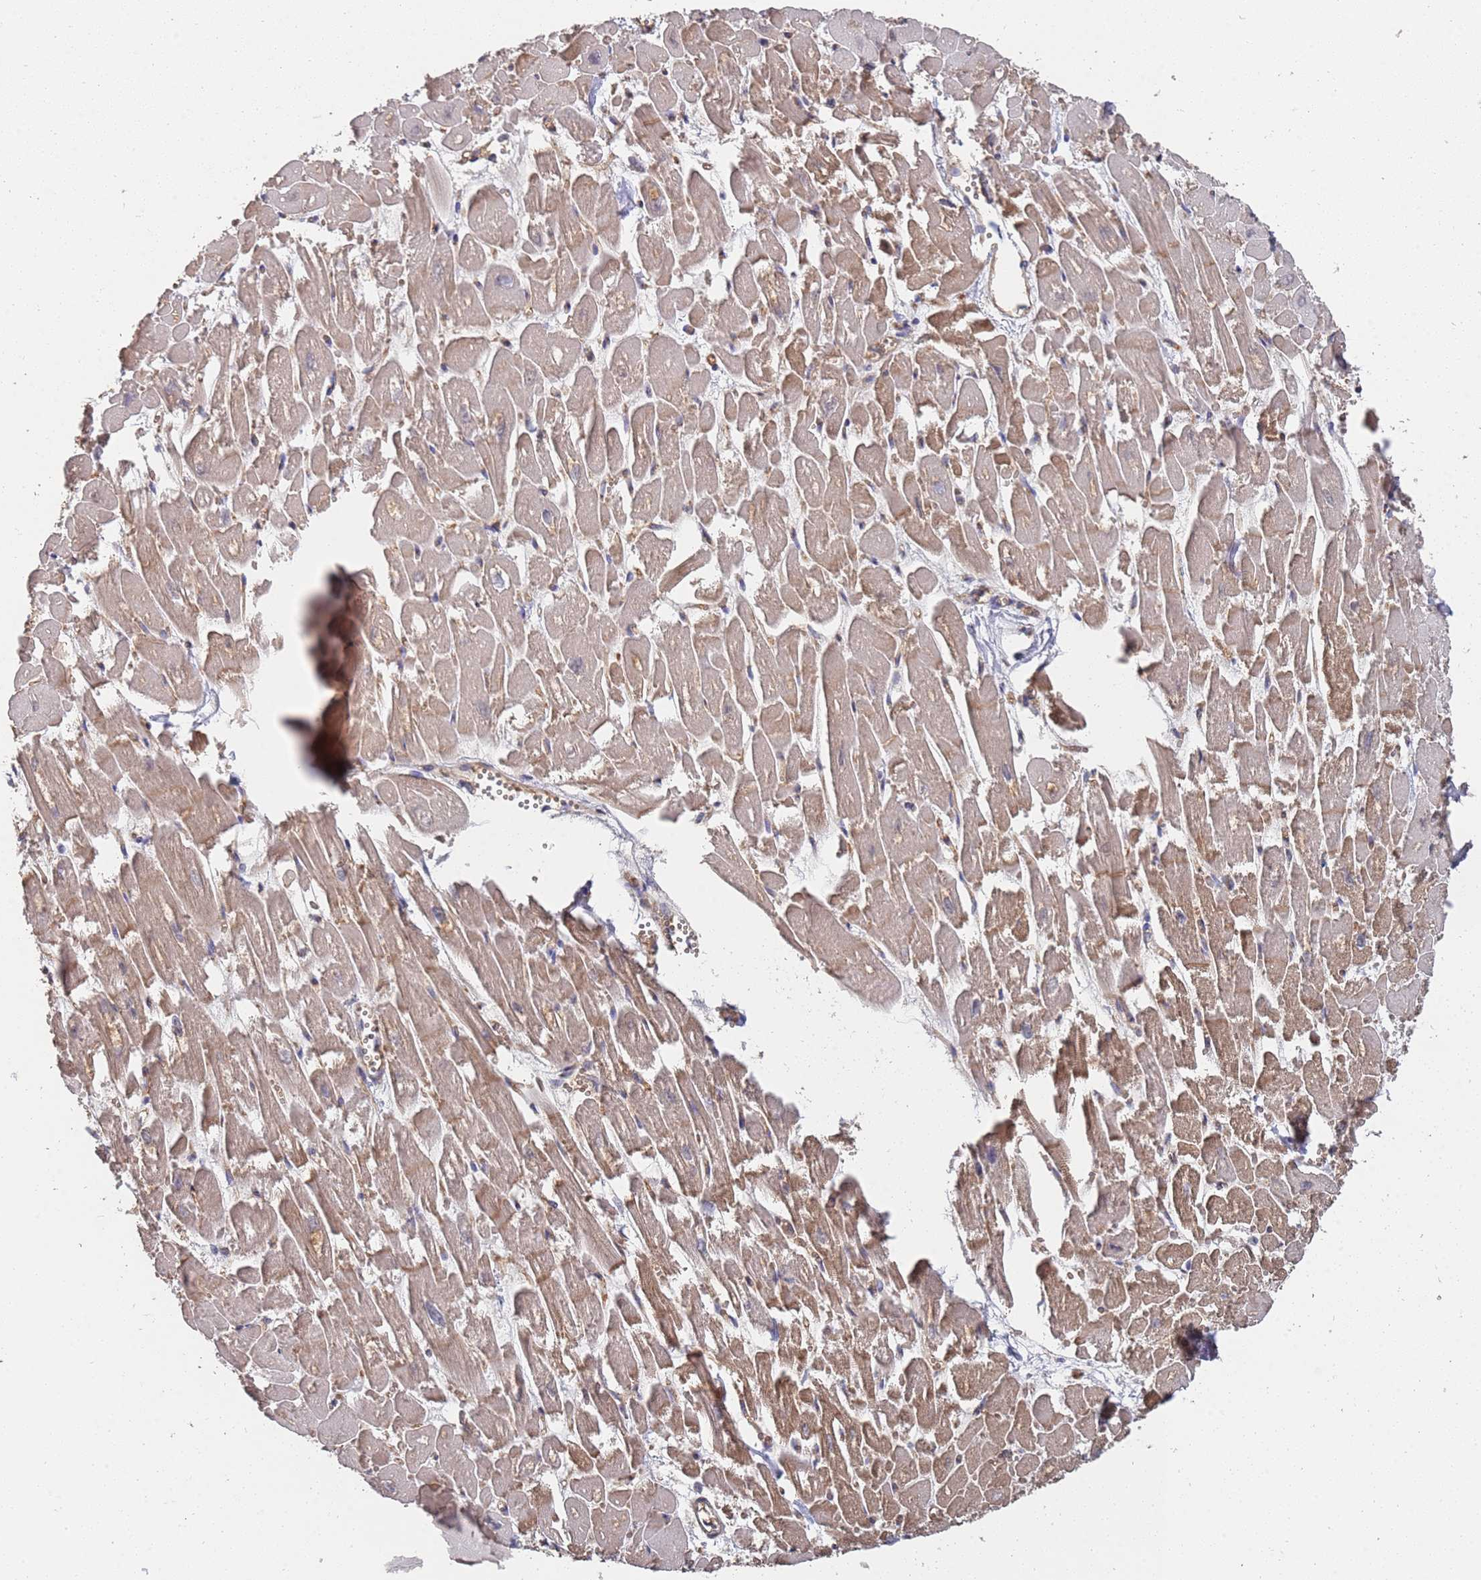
{"staining": {"intensity": "moderate", "quantity": ">75%", "location": "cytoplasmic/membranous"}, "tissue": "heart muscle", "cell_type": "Cardiomyocytes", "image_type": "normal", "snomed": [{"axis": "morphology", "description": "Normal tissue, NOS"}, {"axis": "topography", "description": "Heart"}], "caption": "A brown stain highlights moderate cytoplasmic/membranous expression of a protein in cardiomyocytes of unremarkable heart muscle. (DAB IHC, brown staining for protein, blue staining for nuclei).", "gene": "ABCB6", "patient": {"sex": "male", "age": 54}}